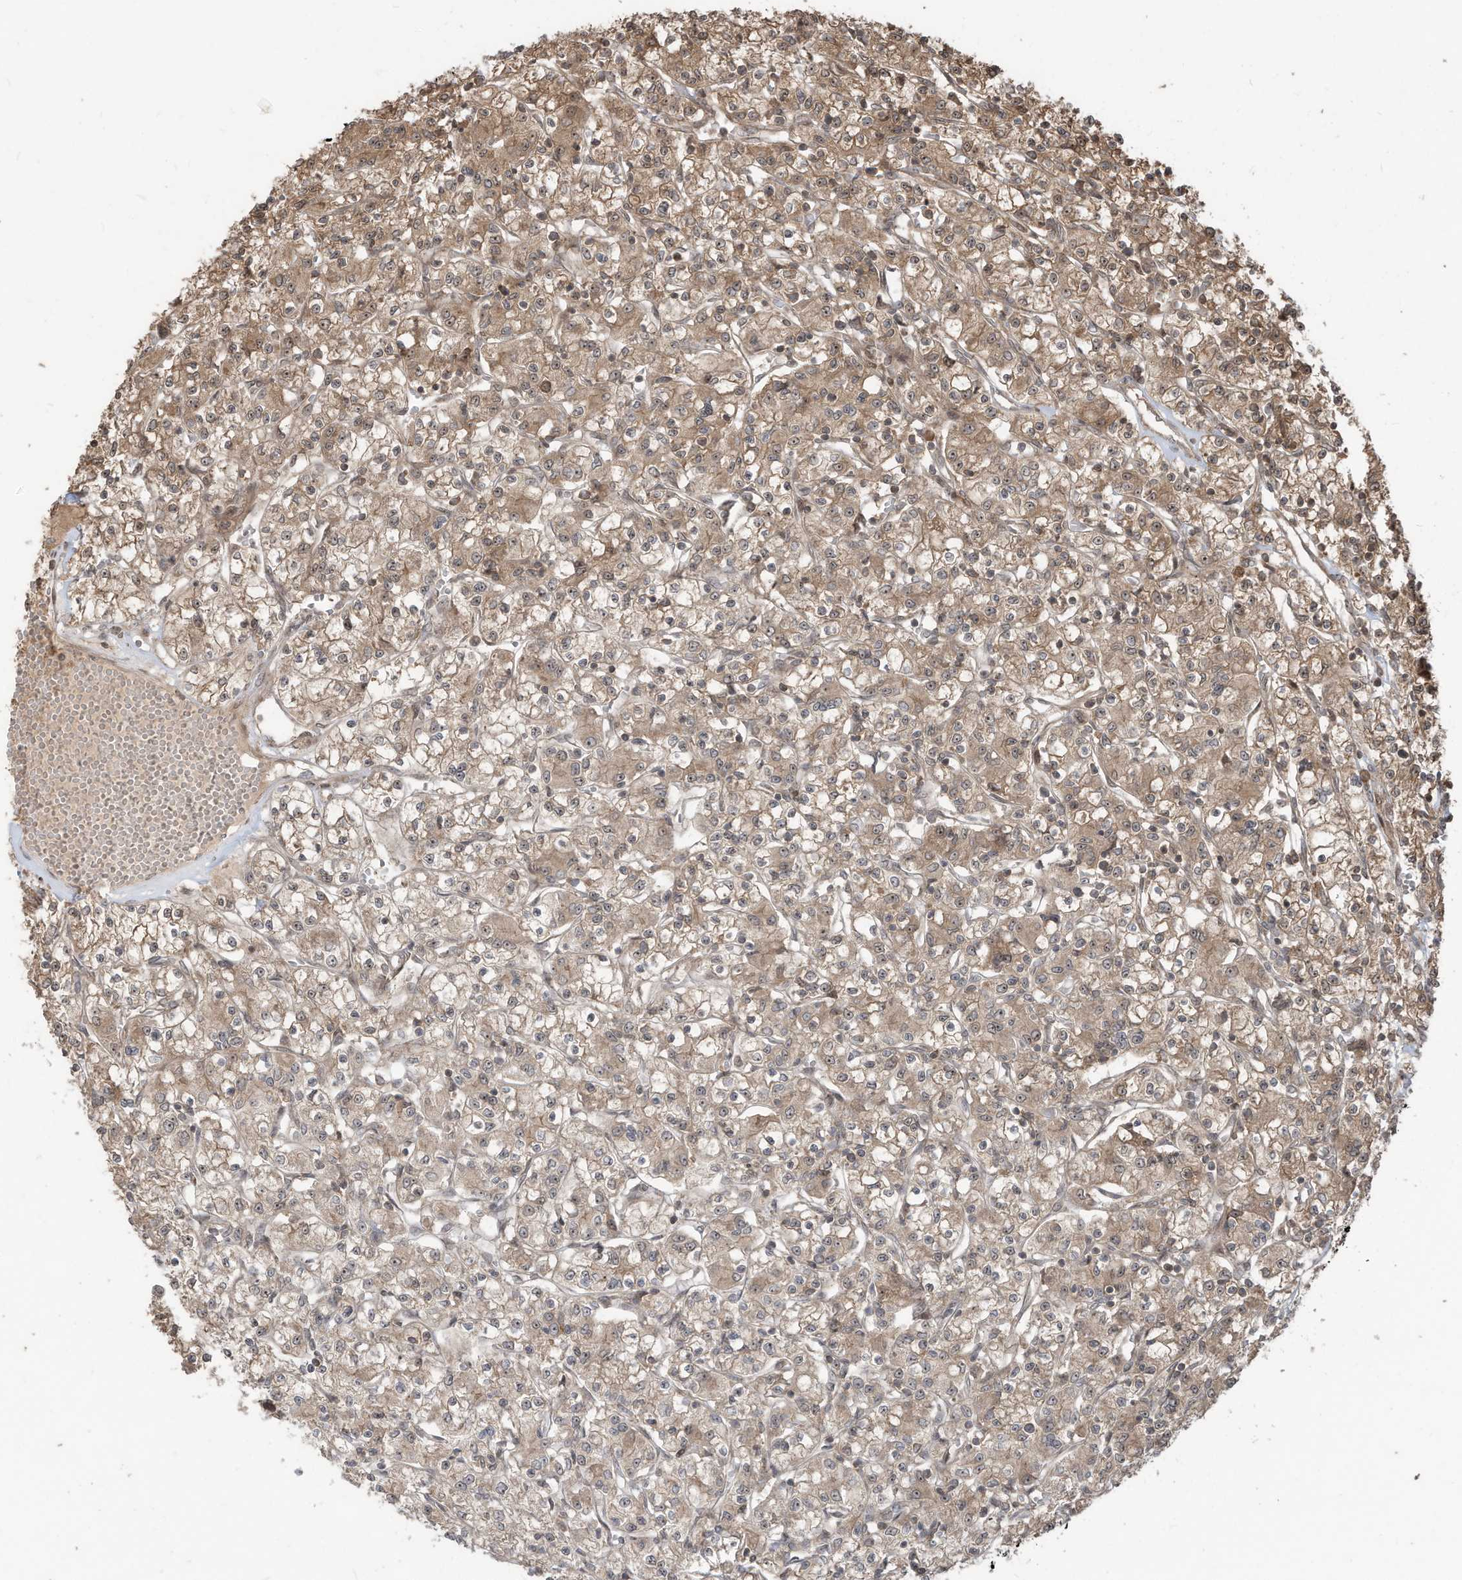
{"staining": {"intensity": "weak", "quantity": ">75%", "location": "cytoplasmic/membranous"}, "tissue": "renal cancer", "cell_type": "Tumor cells", "image_type": "cancer", "snomed": [{"axis": "morphology", "description": "Adenocarcinoma, NOS"}, {"axis": "topography", "description": "Kidney"}], "caption": "Immunohistochemical staining of renal adenocarcinoma displays weak cytoplasmic/membranous protein staining in about >75% of tumor cells. (DAB IHC, brown staining for protein, blue staining for nuclei).", "gene": "CARF", "patient": {"sex": "female", "age": 59}}